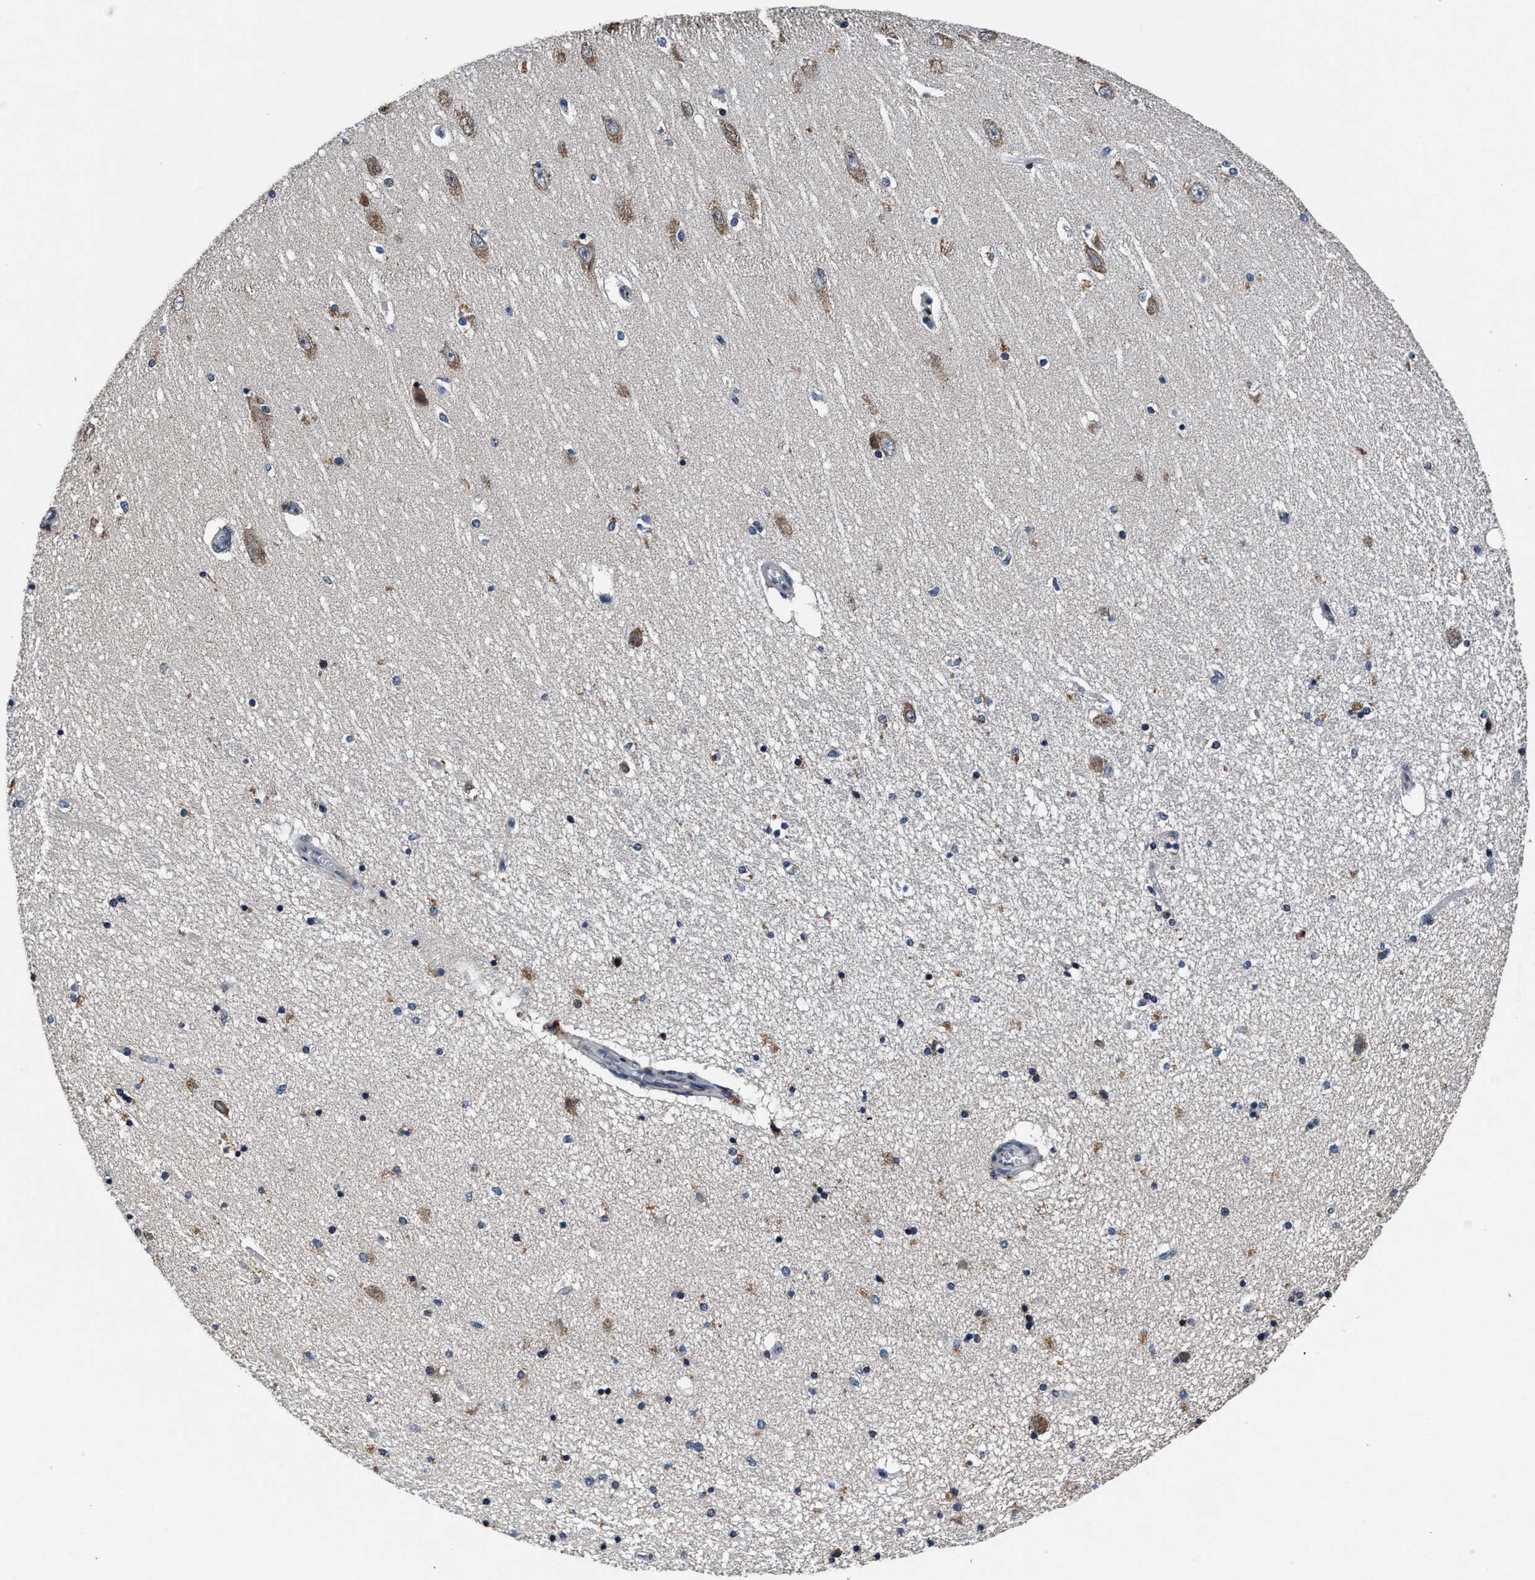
{"staining": {"intensity": "moderate", "quantity": "<25%", "location": "cytoplasmic/membranous"}, "tissue": "hippocampus", "cell_type": "Glial cells", "image_type": "normal", "snomed": [{"axis": "morphology", "description": "Normal tissue, NOS"}, {"axis": "topography", "description": "Hippocampus"}], "caption": "Protein staining of unremarkable hippocampus displays moderate cytoplasmic/membranous positivity in about <25% of glial cells.", "gene": "TMEM53", "patient": {"sex": "female", "age": 54}}